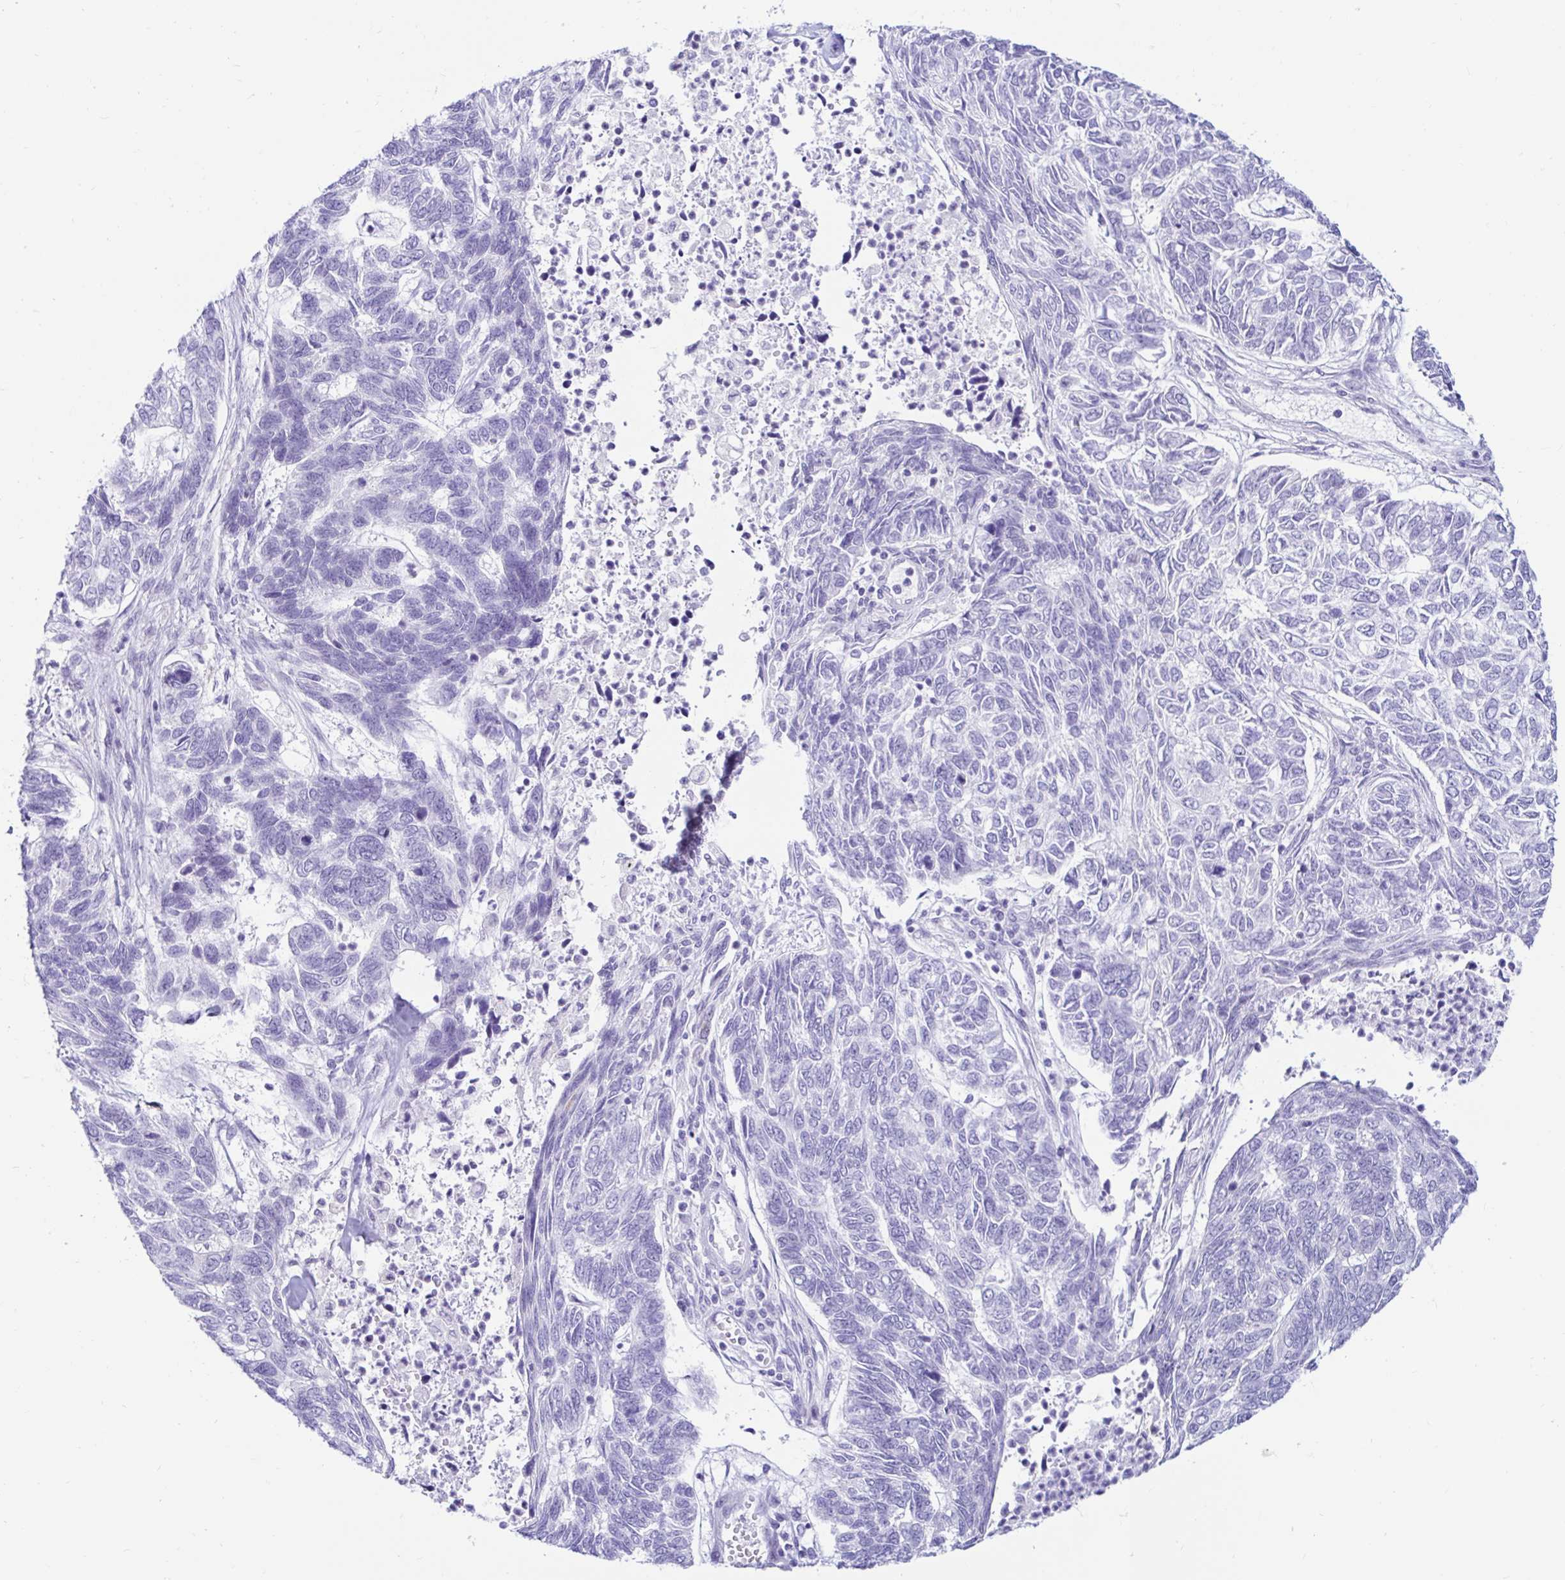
{"staining": {"intensity": "negative", "quantity": "none", "location": "none"}, "tissue": "skin cancer", "cell_type": "Tumor cells", "image_type": "cancer", "snomed": [{"axis": "morphology", "description": "Basal cell carcinoma"}, {"axis": "topography", "description": "Skin"}], "caption": "Tumor cells are negative for brown protein staining in skin cancer. (DAB immunohistochemistry with hematoxylin counter stain).", "gene": "BEST1", "patient": {"sex": "female", "age": 65}}